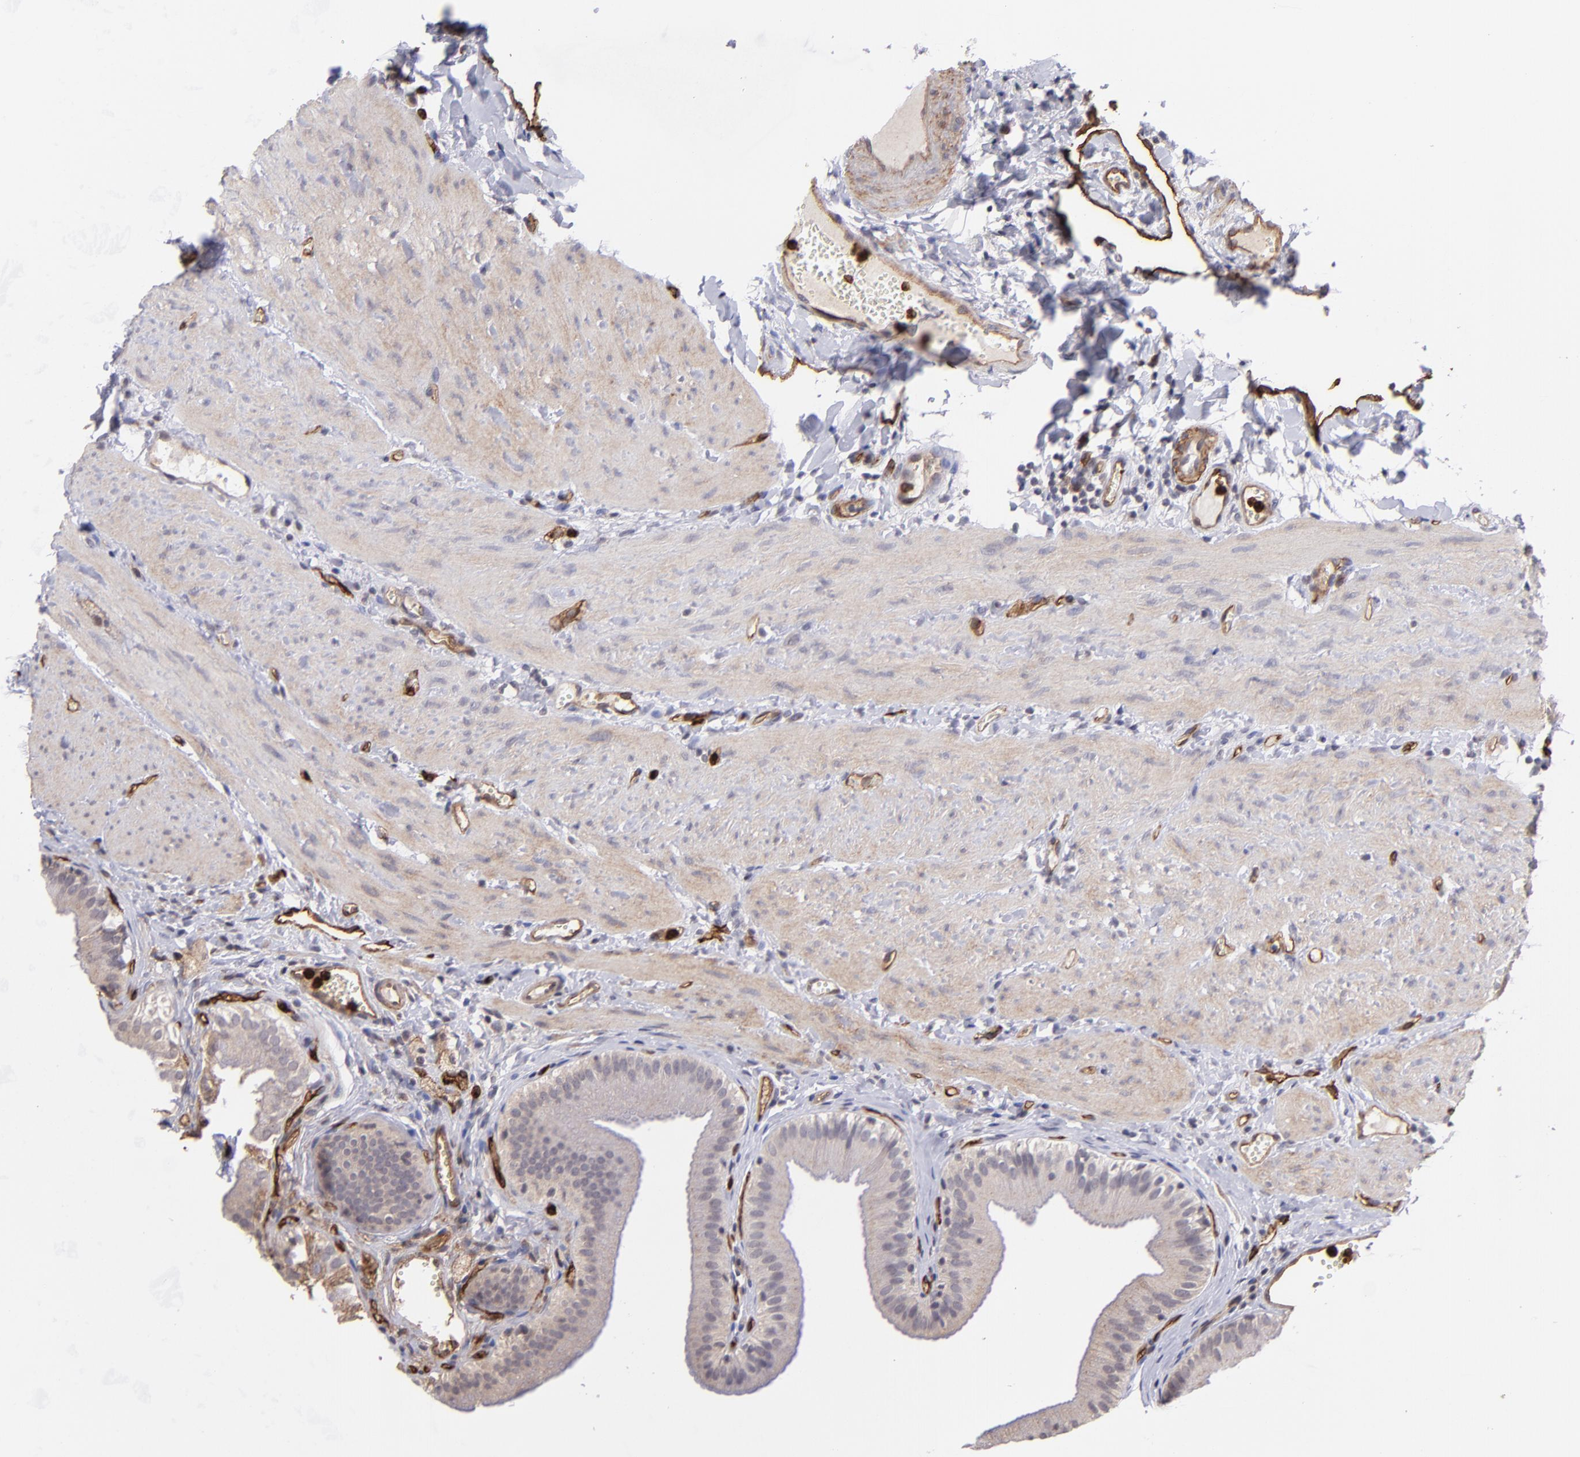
{"staining": {"intensity": "negative", "quantity": "none", "location": "none"}, "tissue": "gallbladder", "cell_type": "Glandular cells", "image_type": "normal", "snomed": [{"axis": "morphology", "description": "Normal tissue, NOS"}, {"axis": "topography", "description": "Gallbladder"}], "caption": "A high-resolution photomicrograph shows immunohistochemistry staining of benign gallbladder, which reveals no significant expression in glandular cells. (Immunohistochemistry (ihc), brightfield microscopy, high magnification).", "gene": "DYSF", "patient": {"sex": "female", "age": 24}}